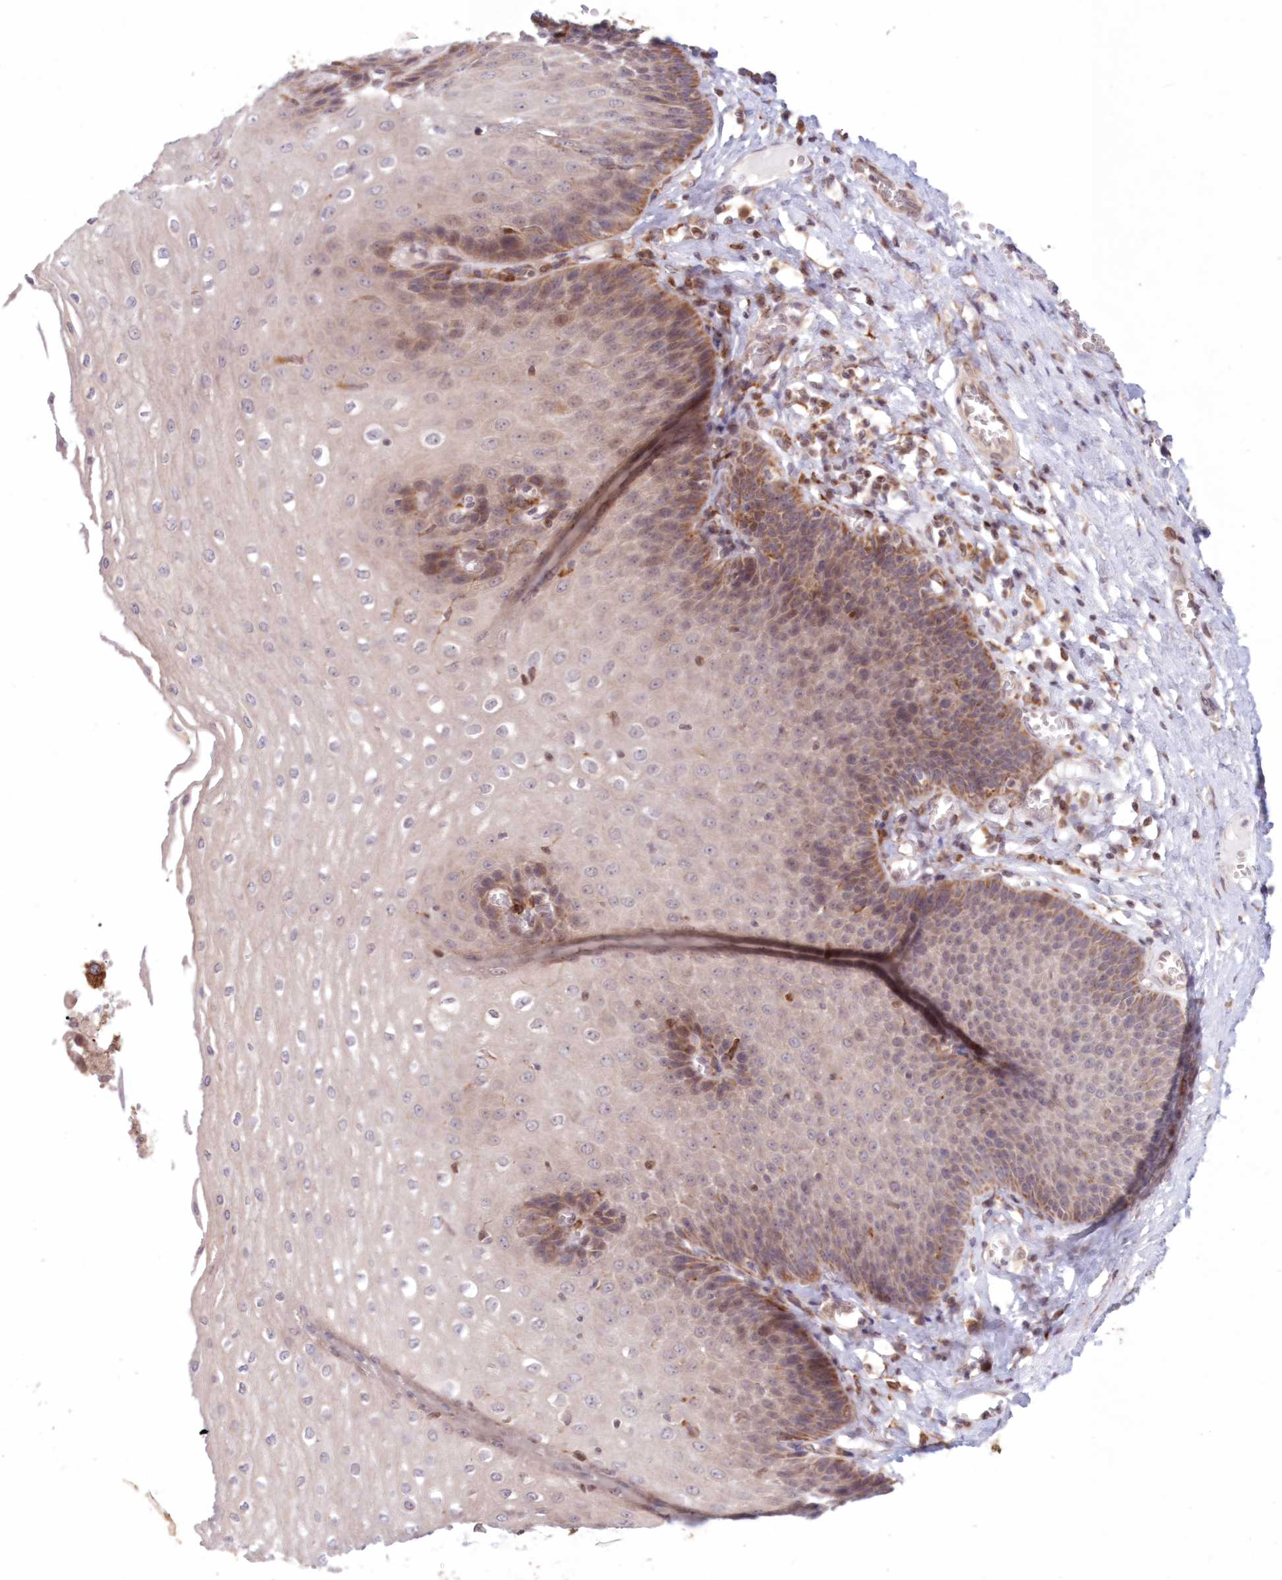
{"staining": {"intensity": "moderate", "quantity": "25%-75%", "location": "cytoplasmic/membranous"}, "tissue": "esophagus", "cell_type": "Squamous epithelial cells", "image_type": "normal", "snomed": [{"axis": "morphology", "description": "Normal tissue, NOS"}, {"axis": "topography", "description": "Esophagus"}], "caption": "Immunohistochemistry (IHC) micrograph of unremarkable esophagus: esophagus stained using immunohistochemistry (IHC) exhibits medium levels of moderate protein expression localized specifically in the cytoplasmic/membranous of squamous epithelial cells, appearing as a cytoplasmic/membranous brown color.", "gene": "PCYOX1L", "patient": {"sex": "male", "age": 60}}